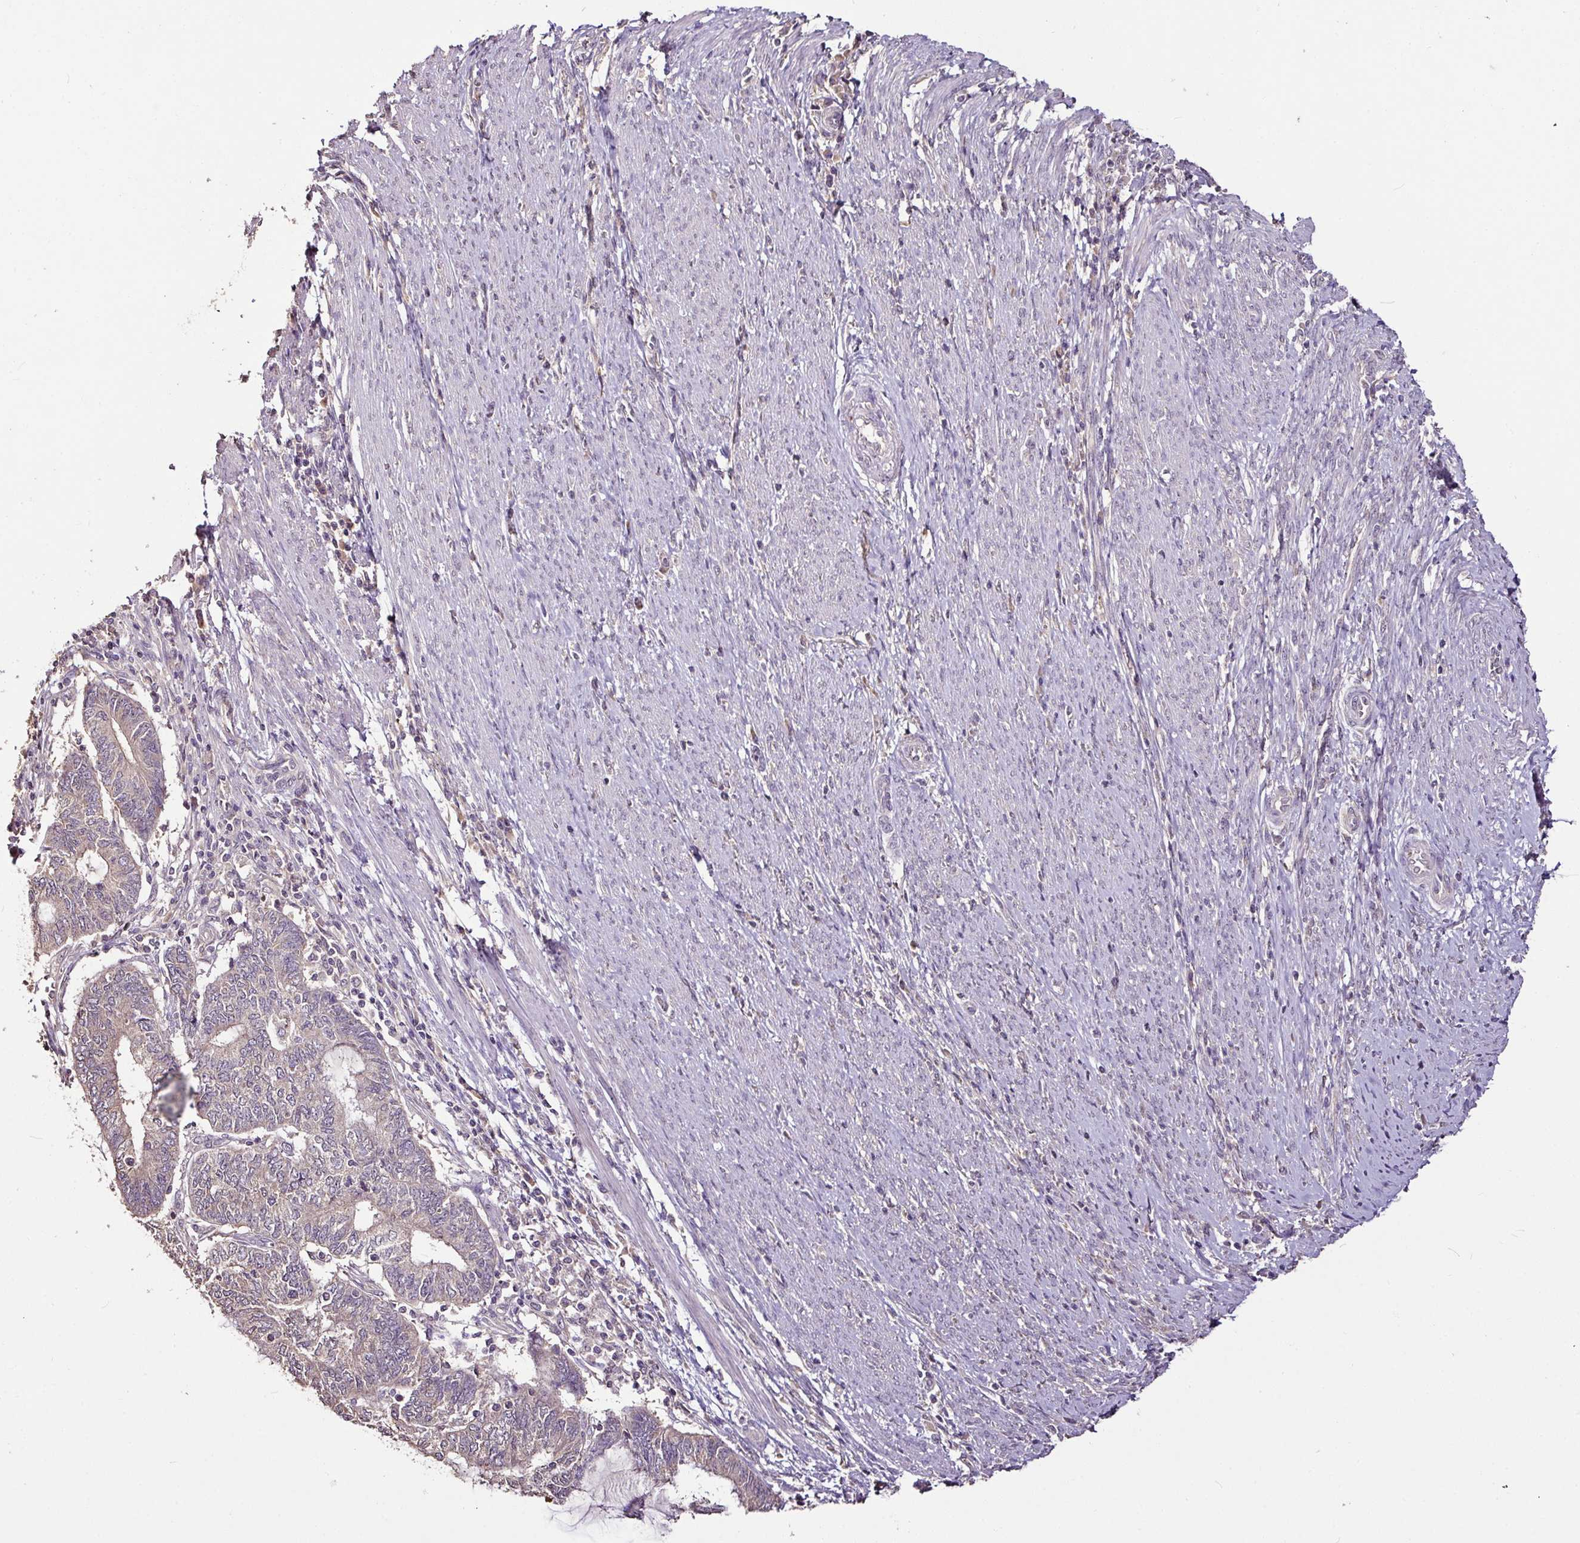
{"staining": {"intensity": "weak", "quantity": "<25%", "location": "cytoplasmic/membranous"}, "tissue": "endometrial cancer", "cell_type": "Tumor cells", "image_type": "cancer", "snomed": [{"axis": "morphology", "description": "Adenocarcinoma, NOS"}, {"axis": "topography", "description": "Uterus"}, {"axis": "topography", "description": "Endometrium"}], "caption": "Immunohistochemistry (IHC) photomicrograph of neoplastic tissue: human adenocarcinoma (endometrial) stained with DAB shows no significant protein expression in tumor cells.", "gene": "RPL38", "patient": {"sex": "female", "age": 70}}